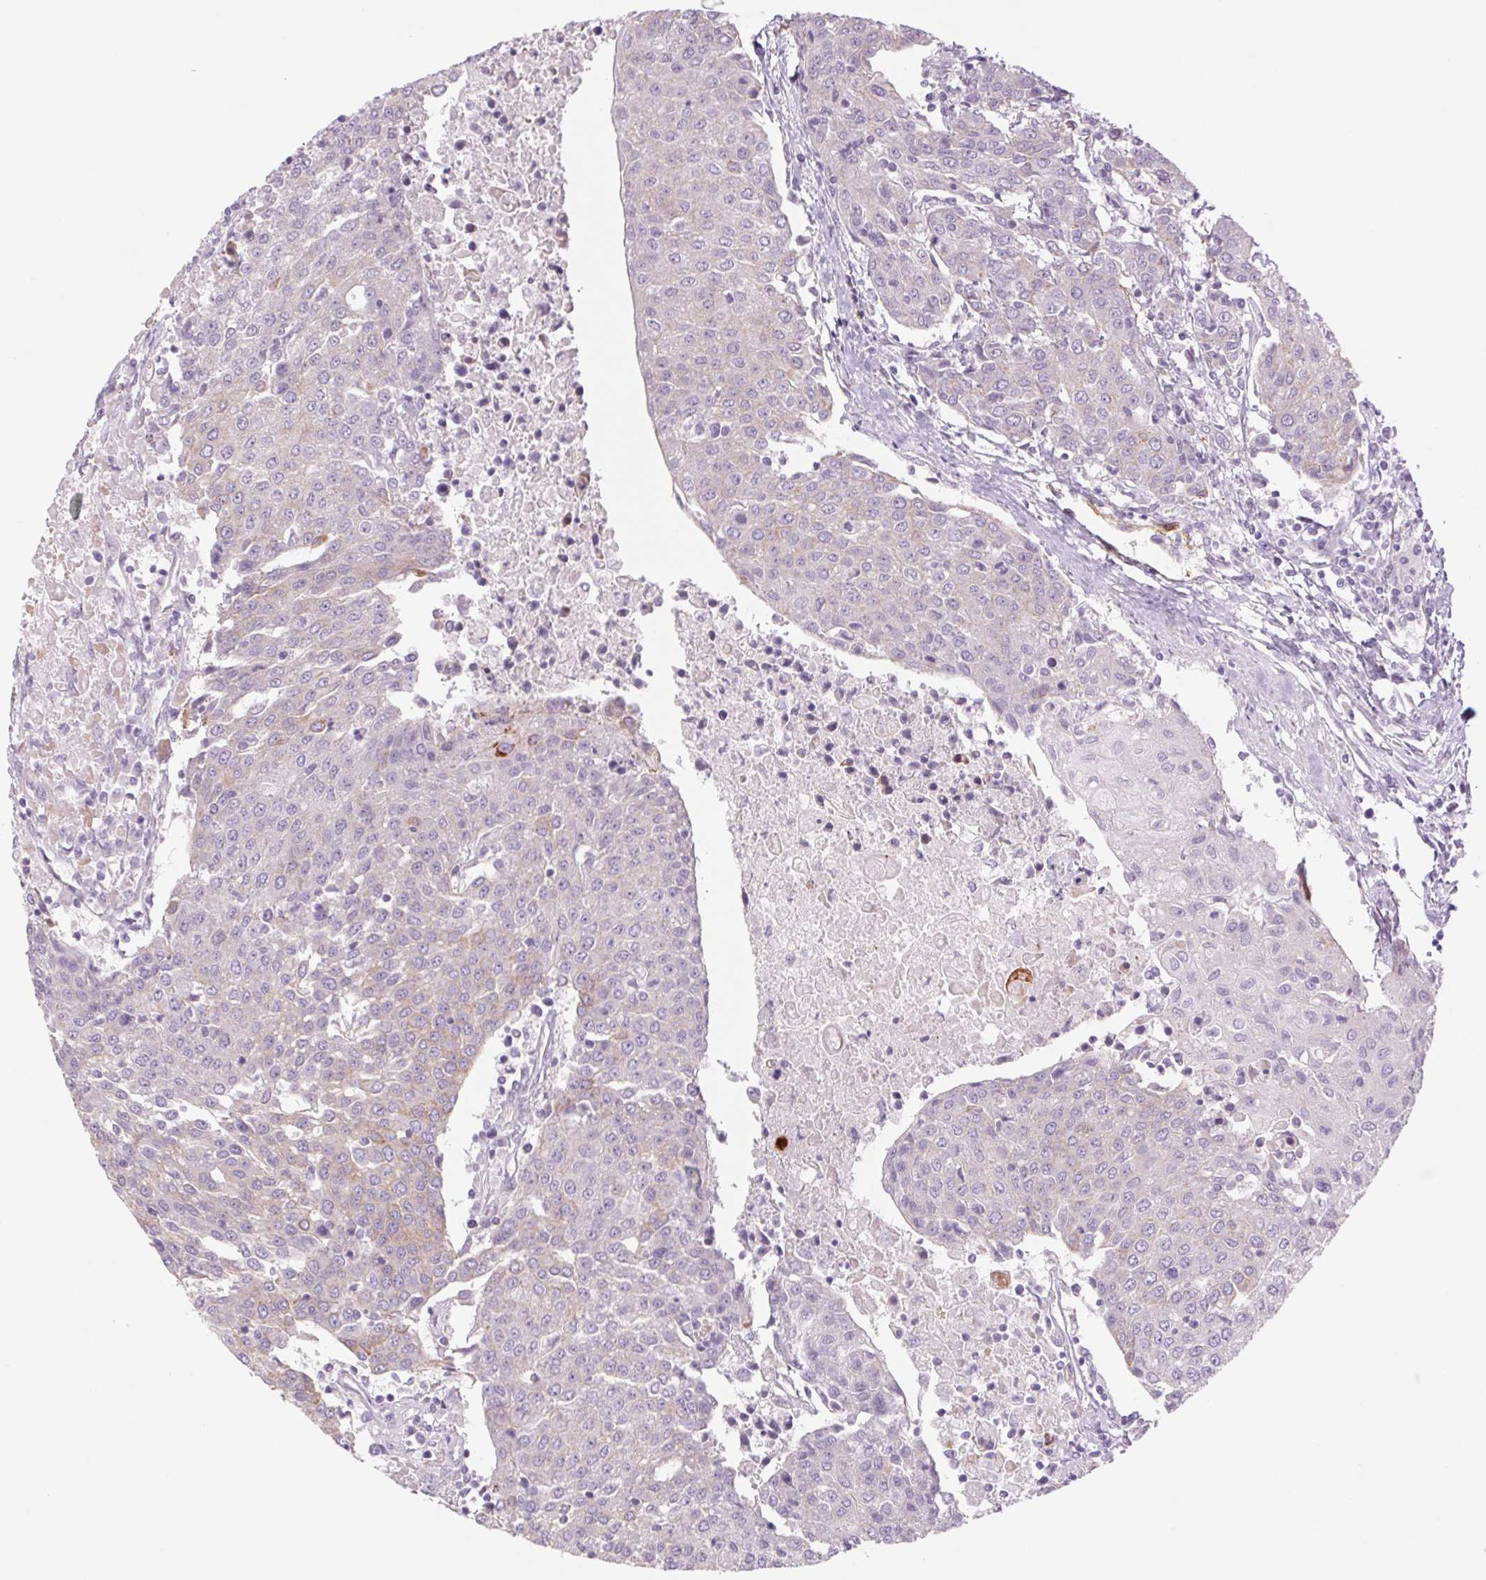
{"staining": {"intensity": "negative", "quantity": "none", "location": "none"}, "tissue": "urothelial cancer", "cell_type": "Tumor cells", "image_type": "cancer", "snomed": [{"axis": "morphology", "description": "Urothelial carcinoma, High grade"}, {"axis": "topography", "description": "Urinary bladder"}], "caption": "Immunohistochemistry micrograph of human urothelial carcinoma (high-grade) stained for a protein (brown), which exhibits no positivity in tumor cells.", "gene": "MS4A13", "patient": {"sex": "female", "age": 85}}